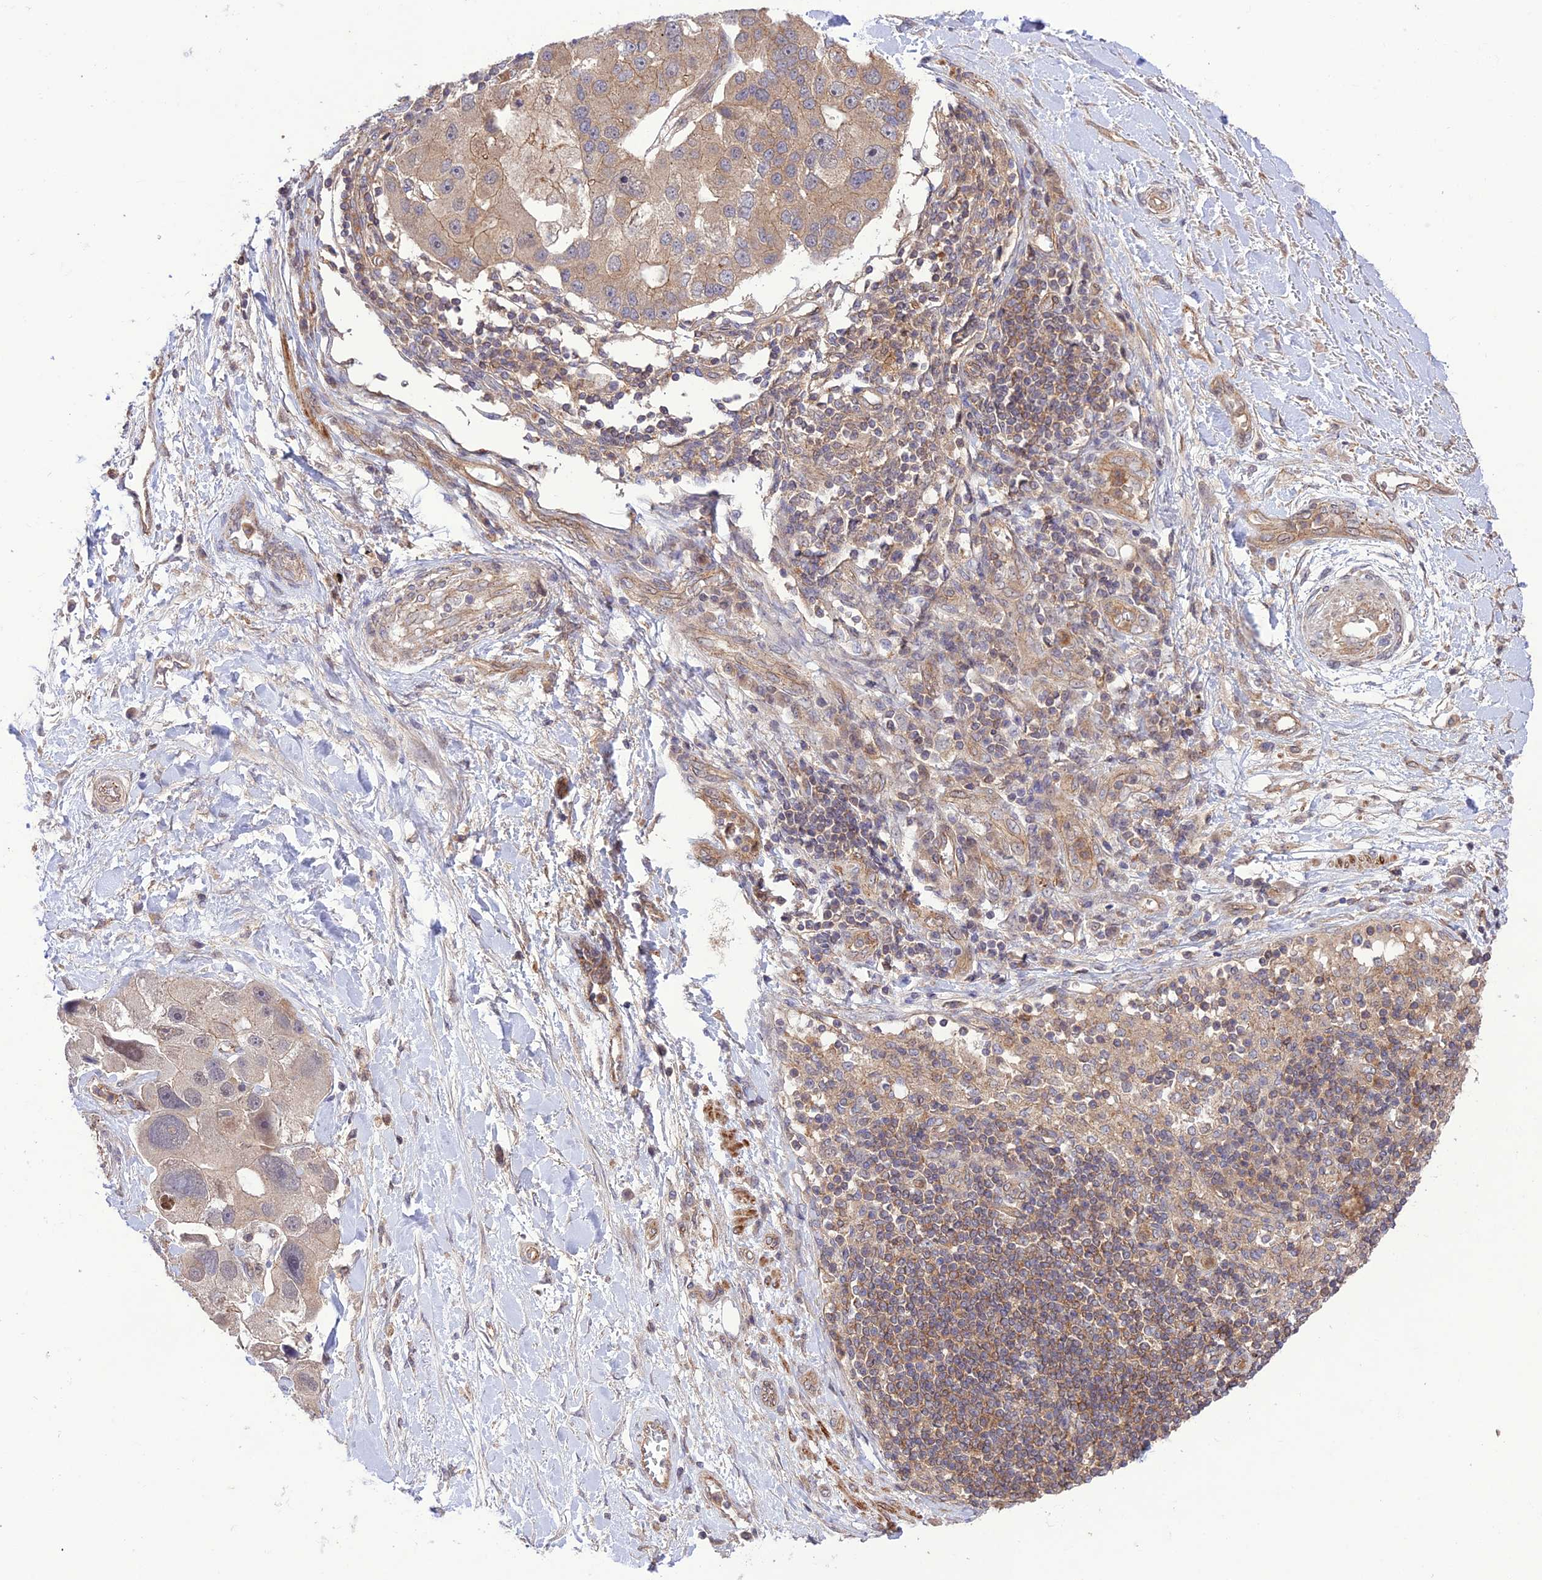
{"staining": {"intensity": "weak", "quantity": "25%-75%", "location": "cytoplasmic/membranous"}, "tissue": "lung cancer", "cell_type": "Tumor cells", "image_type": "cancer", "snomed": [{"axis": "morphology", "description": "Adenocarcinoma, NOS"}, {"axis": "topography", "description": "Lung"}], "caption": "The histopathology image demonstrates a brown stain indicating the presence of a protein in the cytoplasmic/membranous of tumor cells in lung cancer.", "gene": "FCHSD1", "patient": {"sex": "female", "age": 54}}